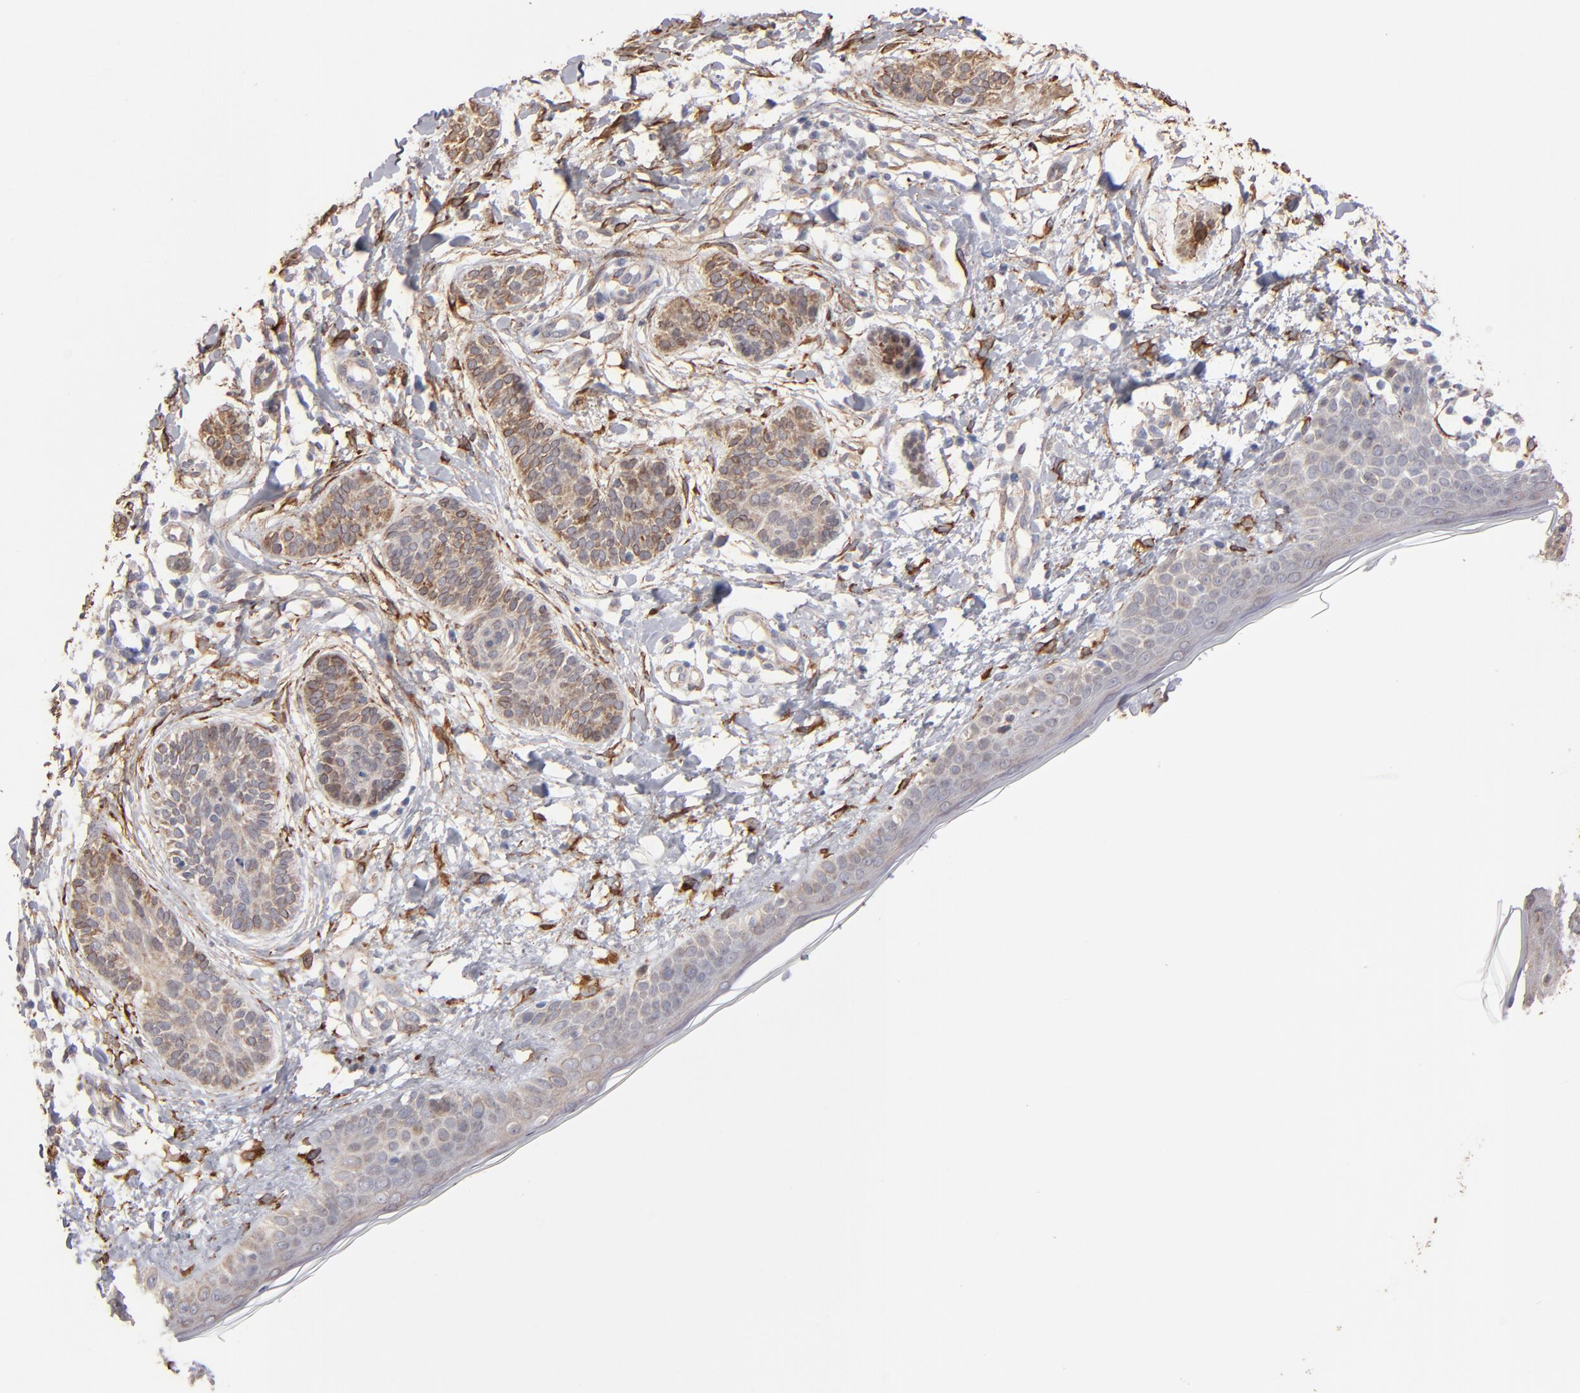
{"staining": {"intensity": "moderate", "quantity": "25%-75%", "location": "cytoplasmic/membranous"}, "tissue": "skin cancer", "cell_type": "Tumor cells", "image_type": "cancer", "snomed": [{"axis": "morphology", "description": "Normal tissue, NOS"}, {"axis": "morphology", "description": "Basal cell carcinoma"}, {"axis": "topography", "description": "Skin"}], "caption": "Brown immunohistochemical staining in human skin cancer (basal cell carcinoma) exhibits moderate cytoplasmic/membranous staining in approximately 25%-75% of tumor cells.", "gene": "PGRMC1", "patient": {"sex": "male", "age": 63}}